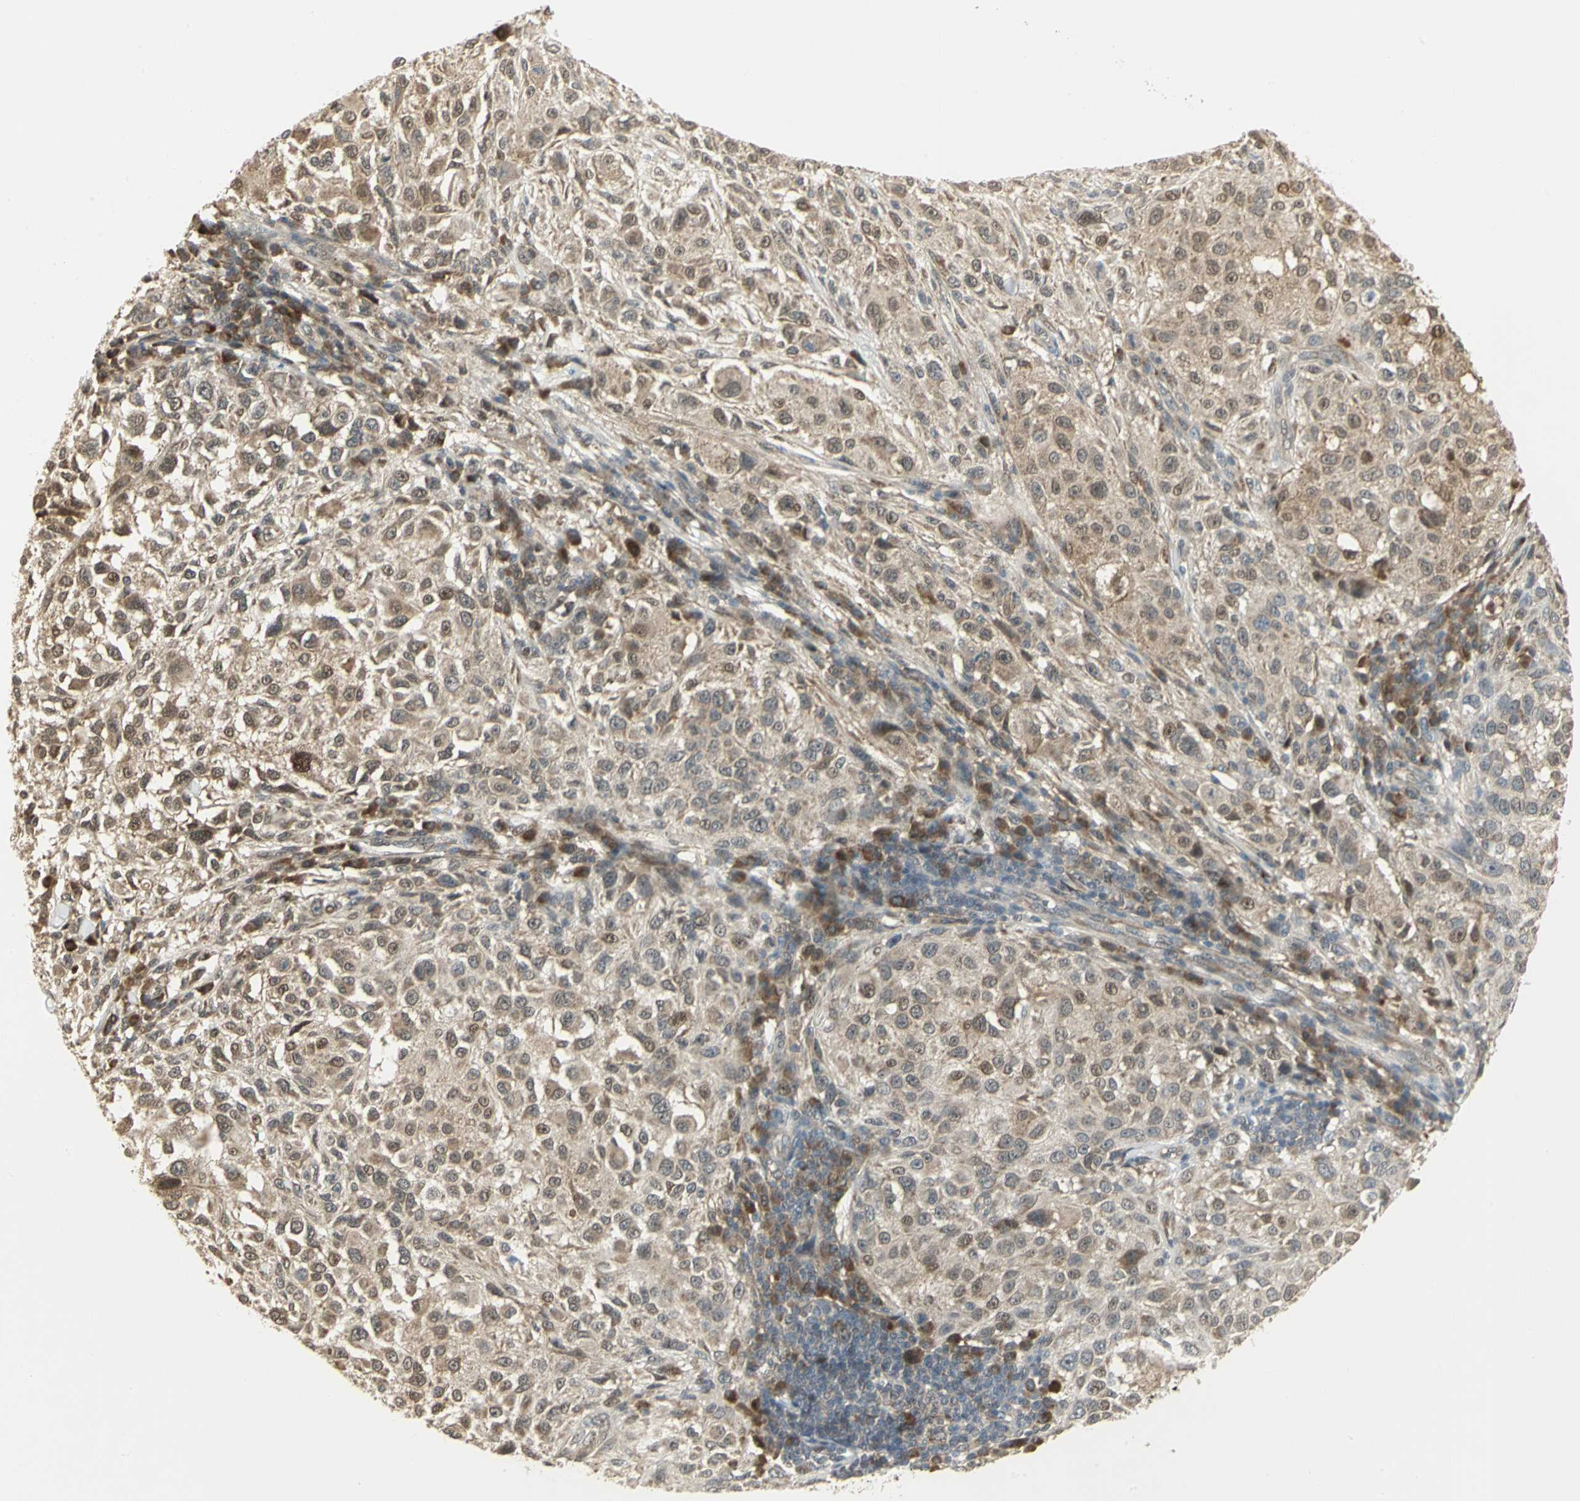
{"staining": {"intensity": "moderate", "quantity": ">75%", "location": "cytoplasmic/membranous,nuclear"}, "tissue": "melanoma", "cell_type": "Tumor cells", "image_type": "cancer", "snomed": [{"axis": "morphology", "description": "Necrosis, NOS"}, {"axis": "morphology", "description": "Malignant melanoma, NOS"}, {"axis": "topography", "description": "Skin"}], "caption": "Human malignant melanoma stained with a protein marker demonstrates moderate staining in tumor cells.", "gene": "PSMC4", "patient": {"sex": "female", "age": 87}}